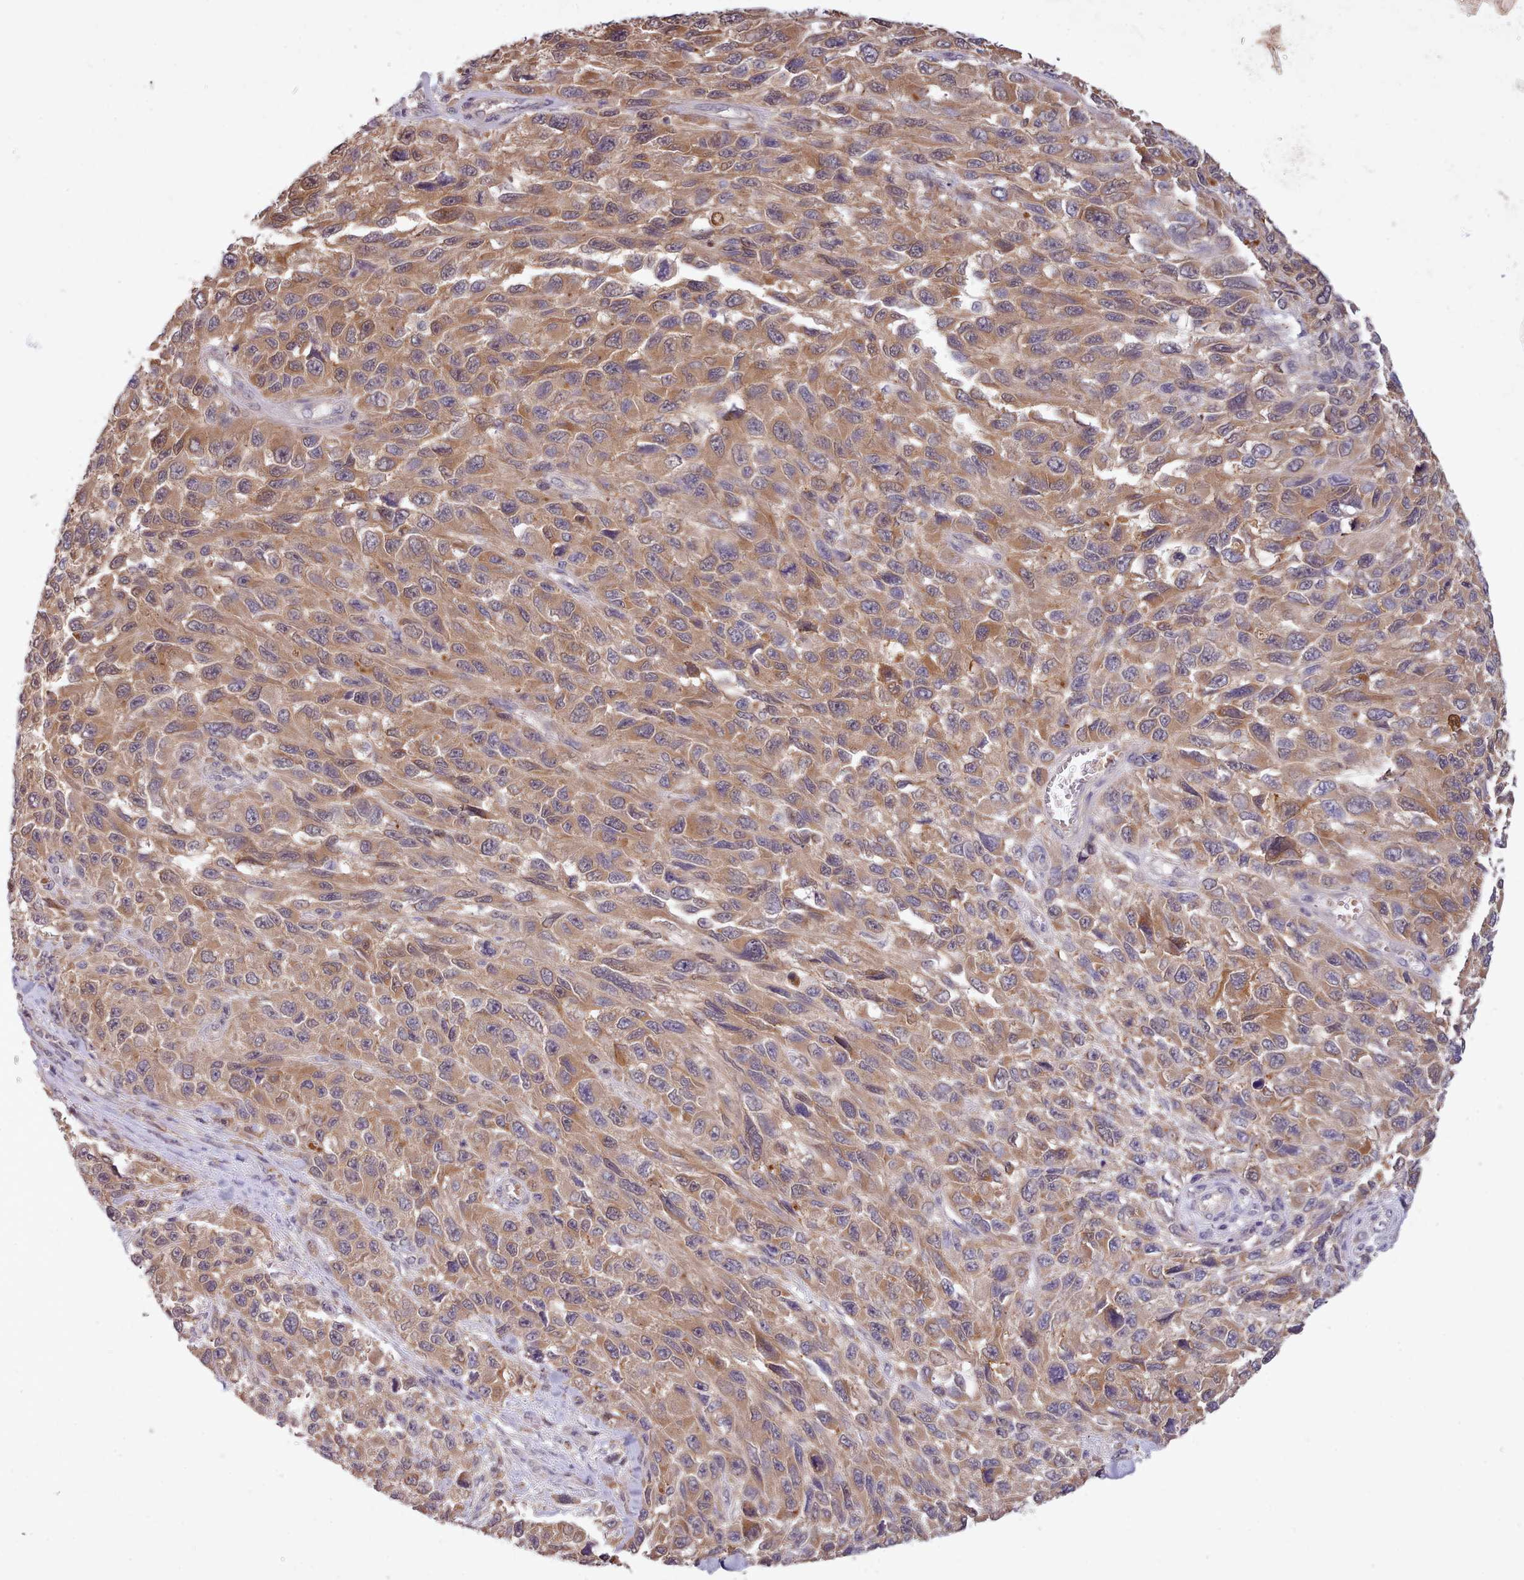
{"staining": {"intensity": "moderate", "quantity": ">75%", "location": "cytoplasmic/membranous"}, "tissue": "melanoma", "cell_type": "Tumor cells", "image_type": "cancer", "snomed": [{"axis": "morphology", "description": "Malignant melanoma, NOS"}, {"axis": "topography", "description": "Skin"}], "caption": "A photomicrograph of malignant melanoma stained for a protein reveals moderate cytoplasmic/membranous brown staining in tumor cells. Immunohistochemistry stains the protein of interest in brown and the nuclei are stained blue.", "gene": "ARL17A", "patient": {"sex": "female", "age": 96}}